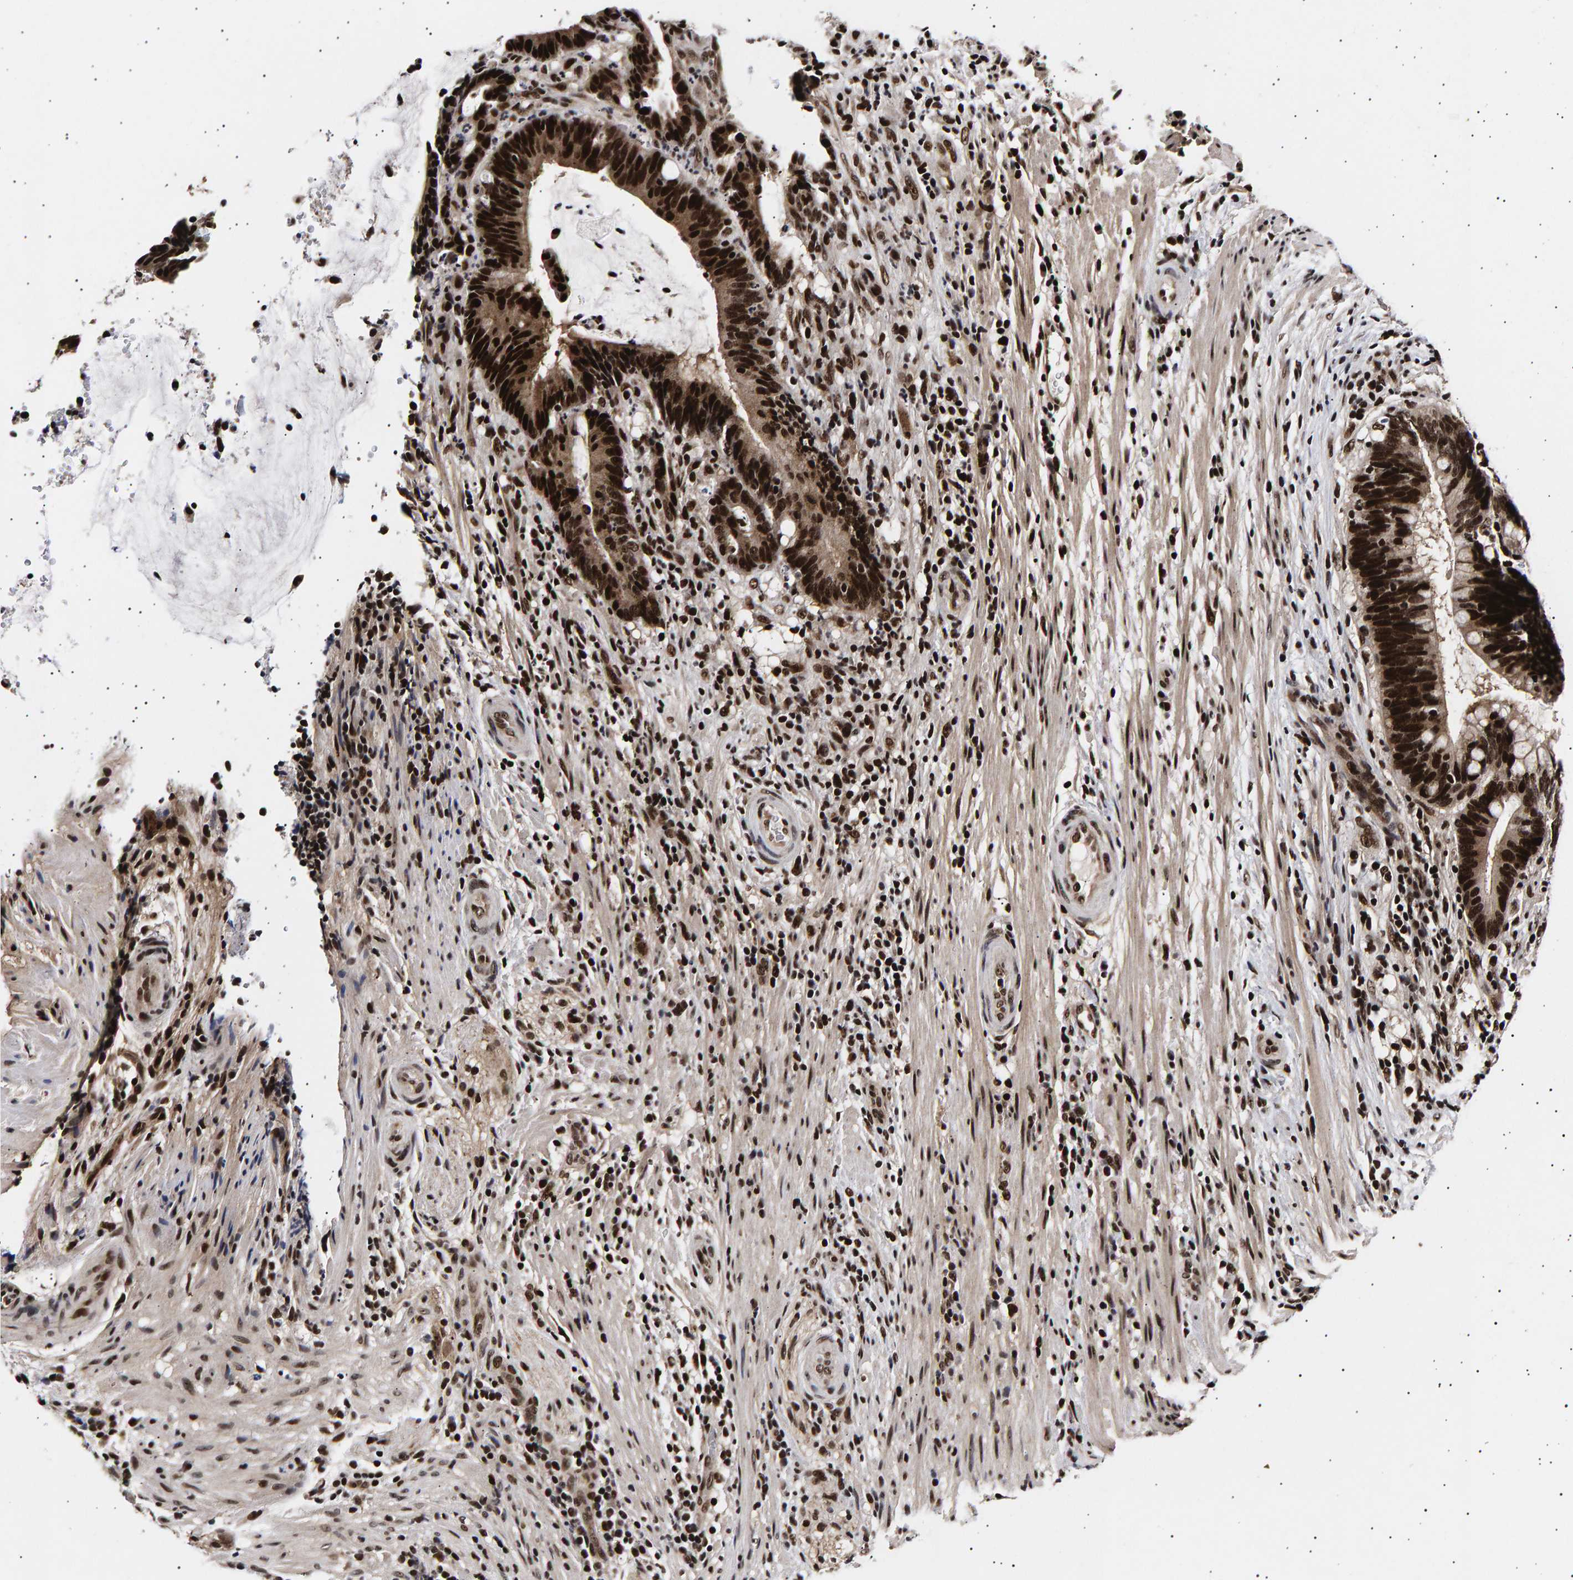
{"staining": {"intensity": "strong", "quantity": ">75%", "location": "nuclear"}, "tissue": "colorectal cancer", "cell_type": "Tumor cells", "image_type": "cancer", "snomed": [{"axis": "morphology", "description": "Adenocarcinoma, NOS"}, {"axis": "topography", "description": "Colon"}], "caption": "About >75% of tumor cells in colorectal cancer reveal strong nuclear protein positivity as visualized by brown immunohistochemical staining.", "gene": "ANKRD40", "patient": {"sex": "female", "age": 66}}